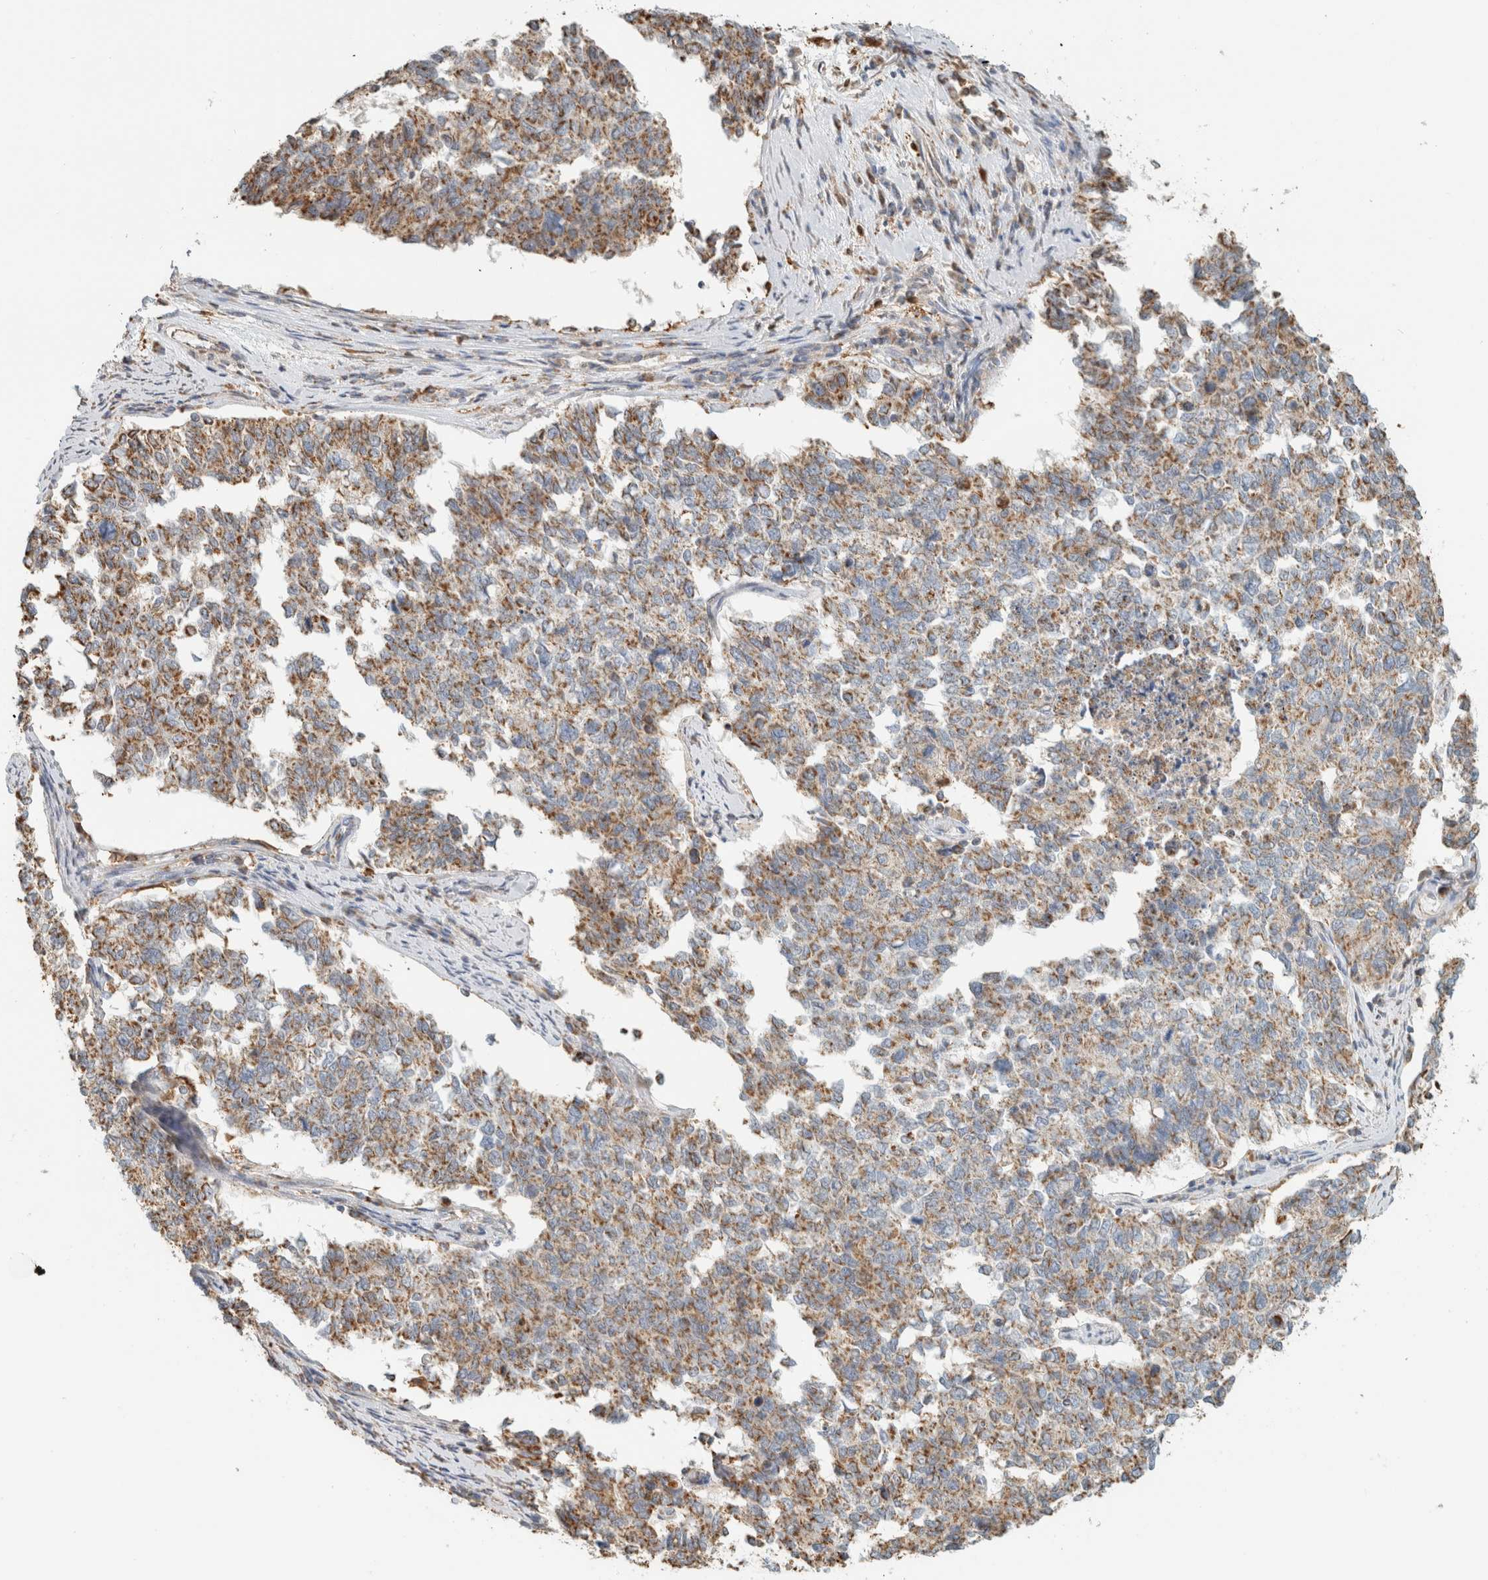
{"staining": {"intensity": "moderate", "quantity": ">75%", "location": "cytoplasmic/membranous"}, "tissue": "cervical cancer", "cell_type": "Tumor cells", "image_type": "cancer", "snomed": [{"axis": "morphology", "description": "Squamous cell carcinoma, NOS"}, {"axis": "topography", "description": "Cervix"}], "caption": "The immunohistochemical stain labels moderate cytoplasmic/membranous staining in tumor cells of cervical squamous cell carcinoma tissue.", "gene": "CAPG", "patient": {"sex": "female", "age": 63}}